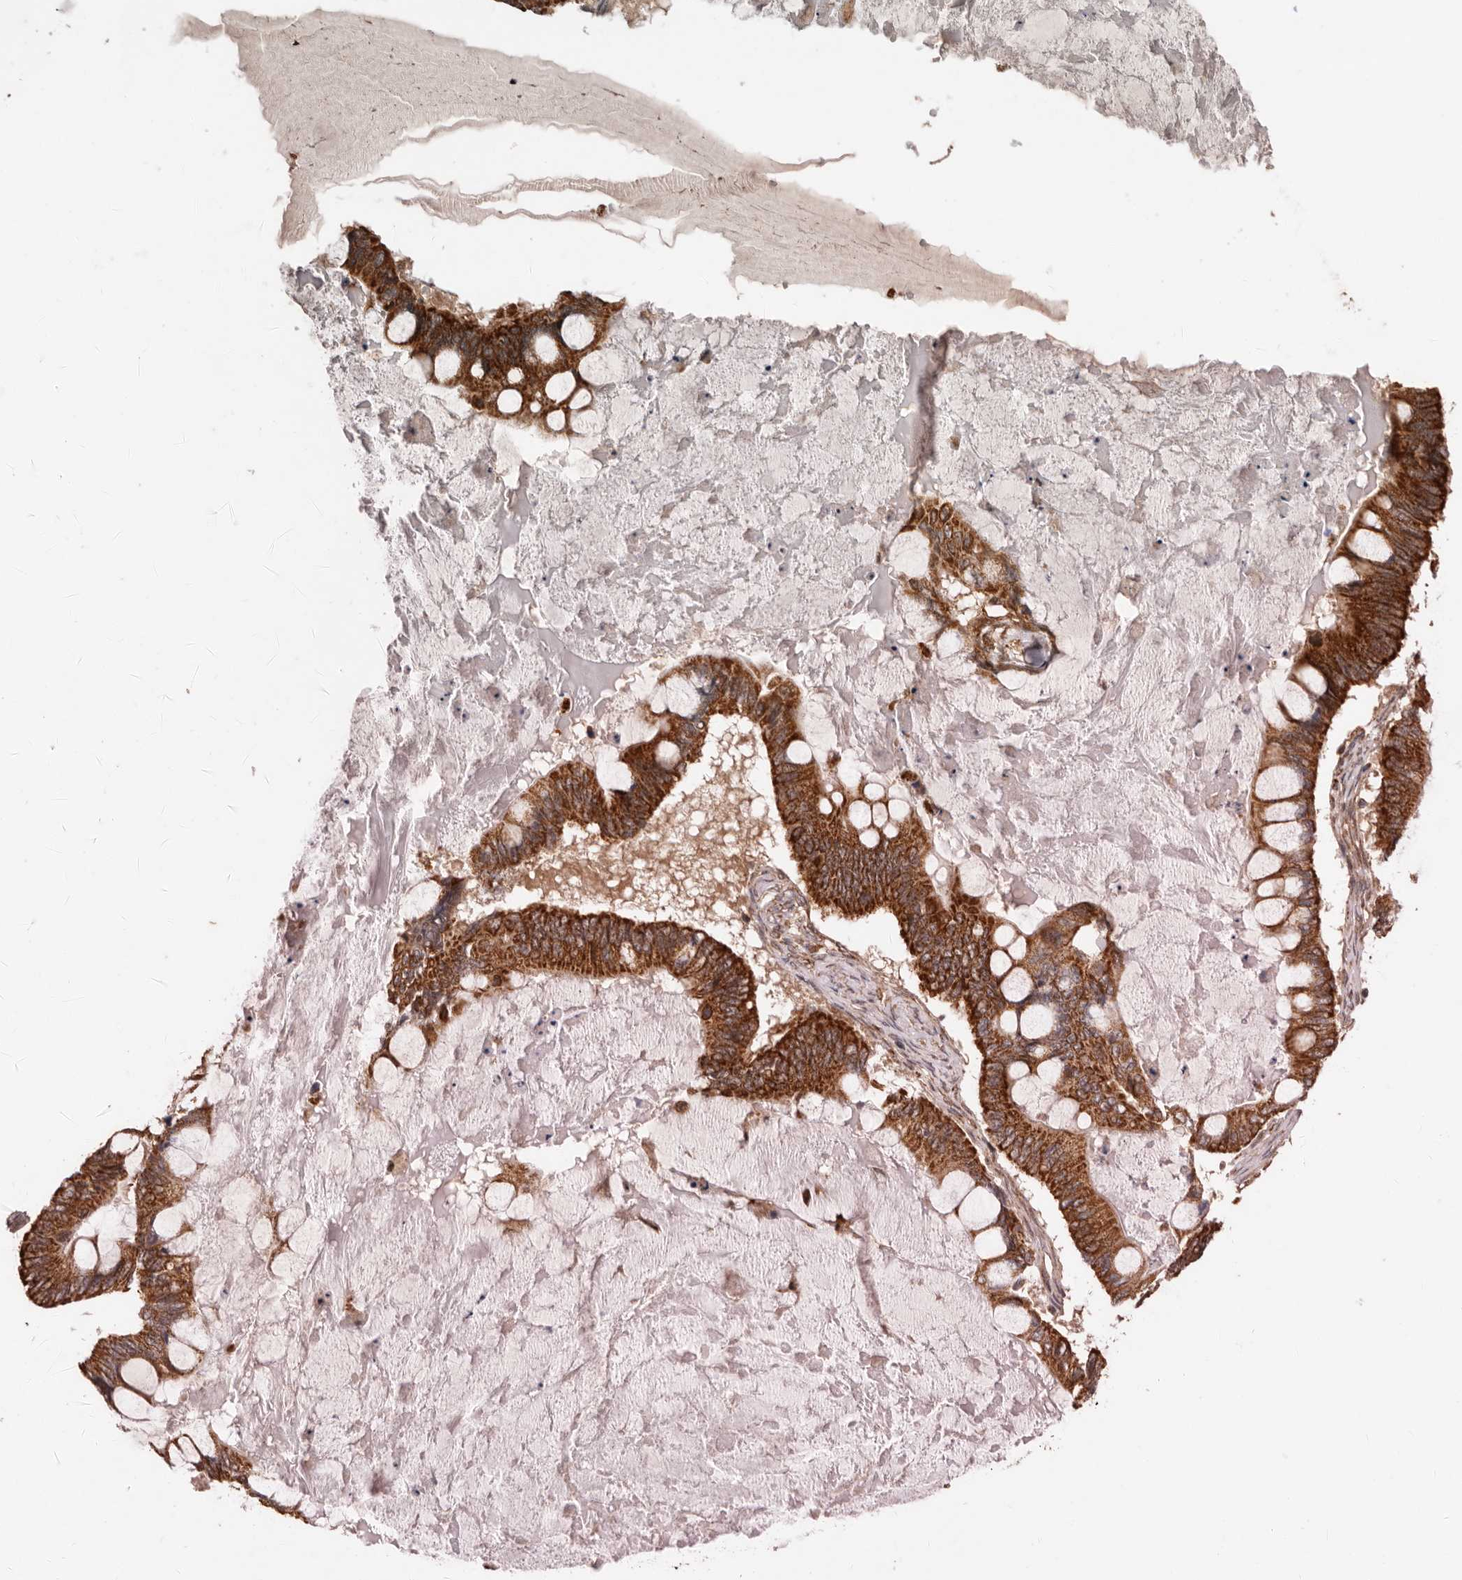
{"staining": {"intensity": "strong", "quantity": ">75%", "location": "cytoplasmic/membranous"}, "tissue": "ovarian cancer", "cell_type": "Tumor cells", "image_type": "cancer", "snomed": [{"axis": "morphology", "description": "Cystadenocarcinoma, mucinous, NOS"}, {"axis": "topography", "description": "Ovary"}], "caption": "An immunohistochemistry (IHC) histopathology image of tumor tissue is shown. Protein staining in brown shows strong cytoplasmic/membranous positivity in ovarian cancer within tumor cells.", "gene": "PROKR1", "patient": {"sex": "female", "age": 61}}